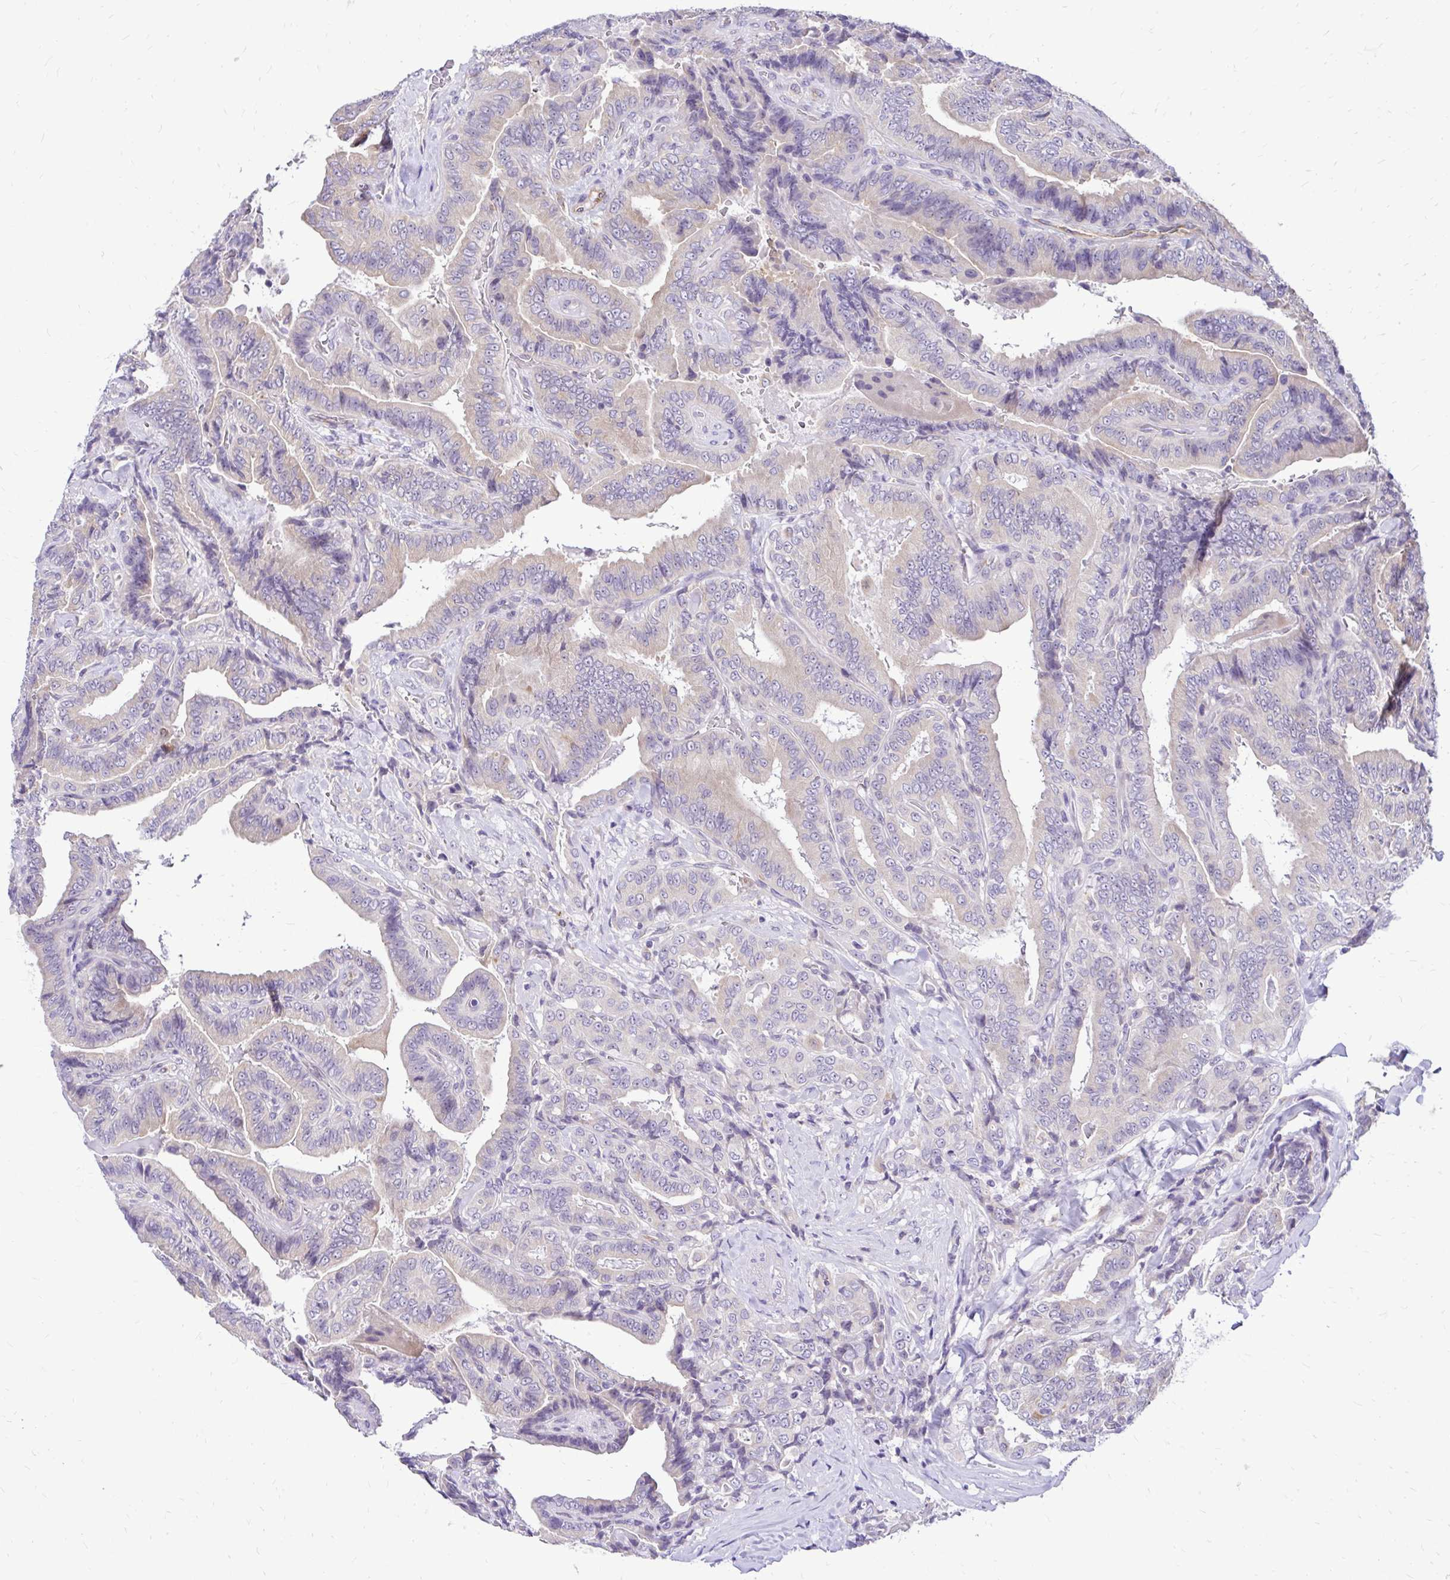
{"staining": {"intensity": "negative", "quantity": "none", "location": "none"}, "tissue": "thyroid cancer", "cell_type": "Tumor cells", "image_type": "cancer", "snomed": [{"axis": "morphology", "description": "Papillary adenocarcinoma, NOS"}, {"axis": "topography", "description": "Thyroid gland"}], "caption": "Immunohistochemistry image of thyroid cancer (papillary adenocarcinoma) stained for a protein (brown), which reveals no positivity in tumor cells.", "gene": "NIFK", "patient": {"sex": "male", "age": 61}}